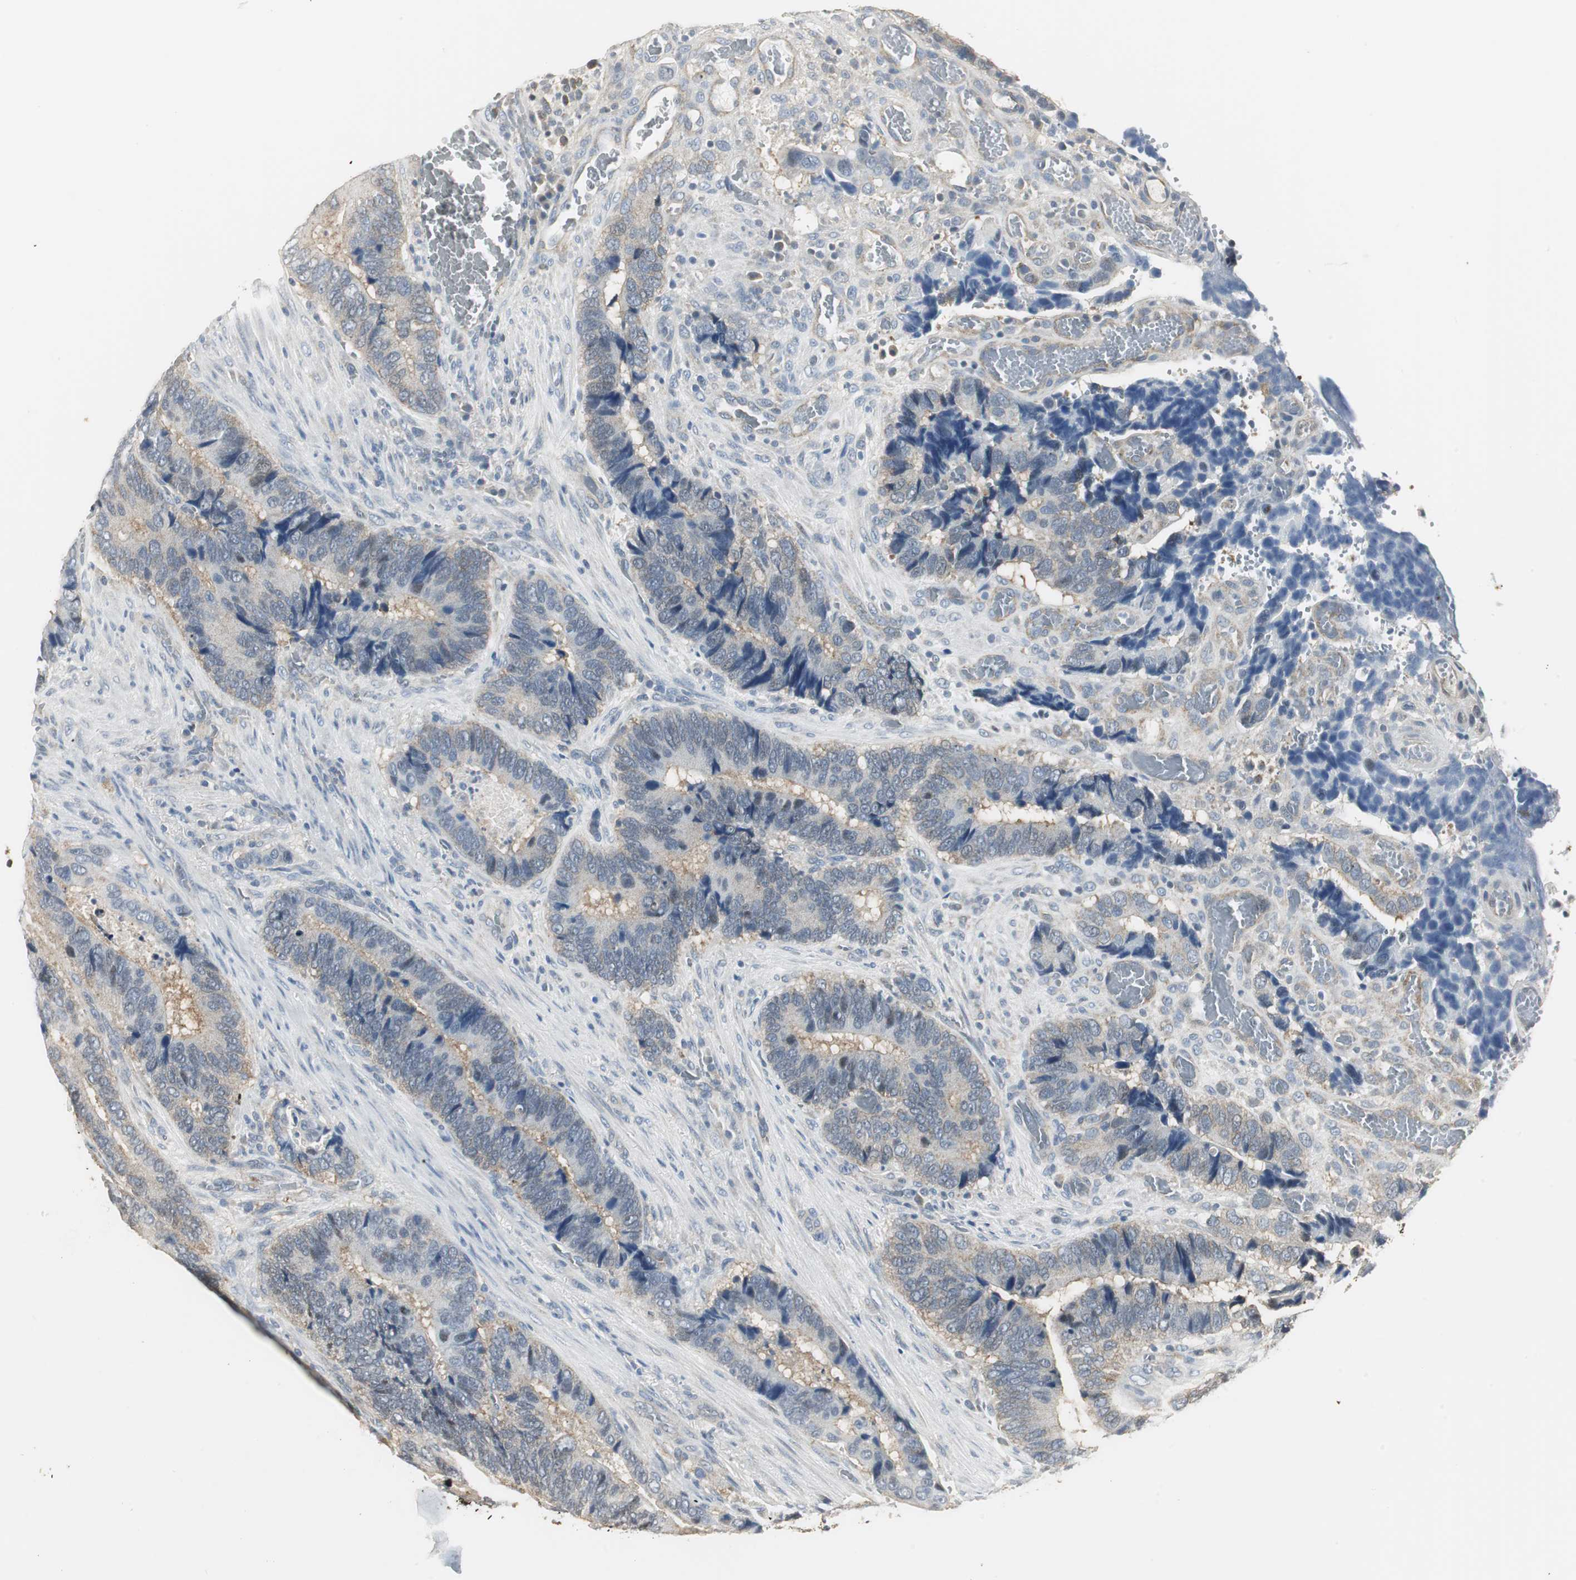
{"staining": {"intensity": "weak", "quantity": "25%-75%", "location": "cytoplasmic/membranous"}, "tissue": "colorectal cancer", "cell_type": "Tumor cells", "image_type": "cancer", "snomed": [{"axis": "morphology", "description": "Adenocarcinoma, NOS"}, {"axis": "topography", "description": "Colon"}], "caption": "Approximately 25%-75% of tumor cells in colorectal adenocarcinoma reveal weak cytoplasmic/membranous protein expression as visualized by brown immunohistochemical staining.", "gene": "CCT5", "patient": {"sex": "male", "age": 72}}